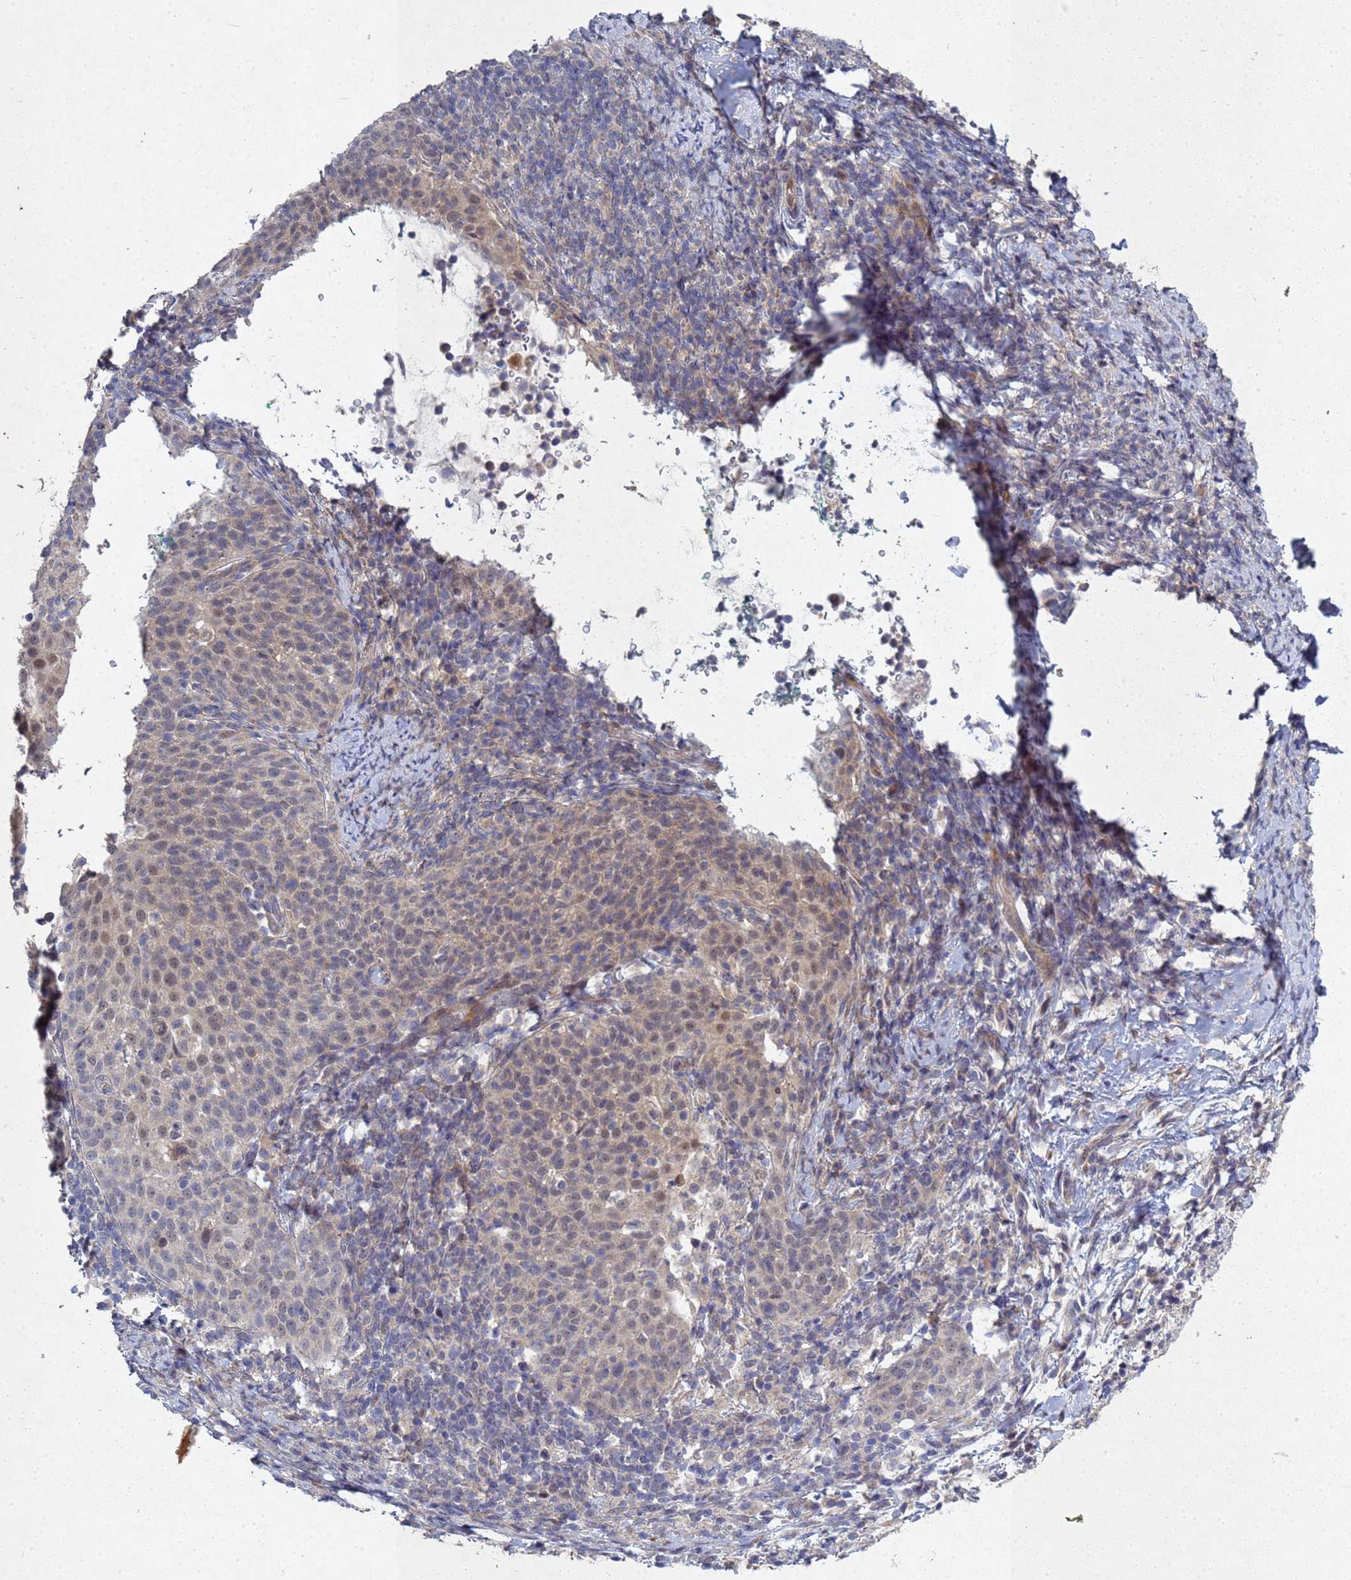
{"staining": {"intensity": "weak", "quantity": "<25%", "location": "cytoplasmic/membranous"}, "tissue": "cervical cancer", "cell_type": "Tumor cells", "image_type": "cancer", "snomed": [{"axis": "morphology", "description": "Squamous cell carcinoma, NOS"}, {"axis": "topography", "description": "Cervix"}], "caption": "Photomicrograph shows no significant protein expression in tumor cells of cervical squamous cell carcinoma.", "gene": "TNPO2", "patient": {"sex": "female", "age": 57}}